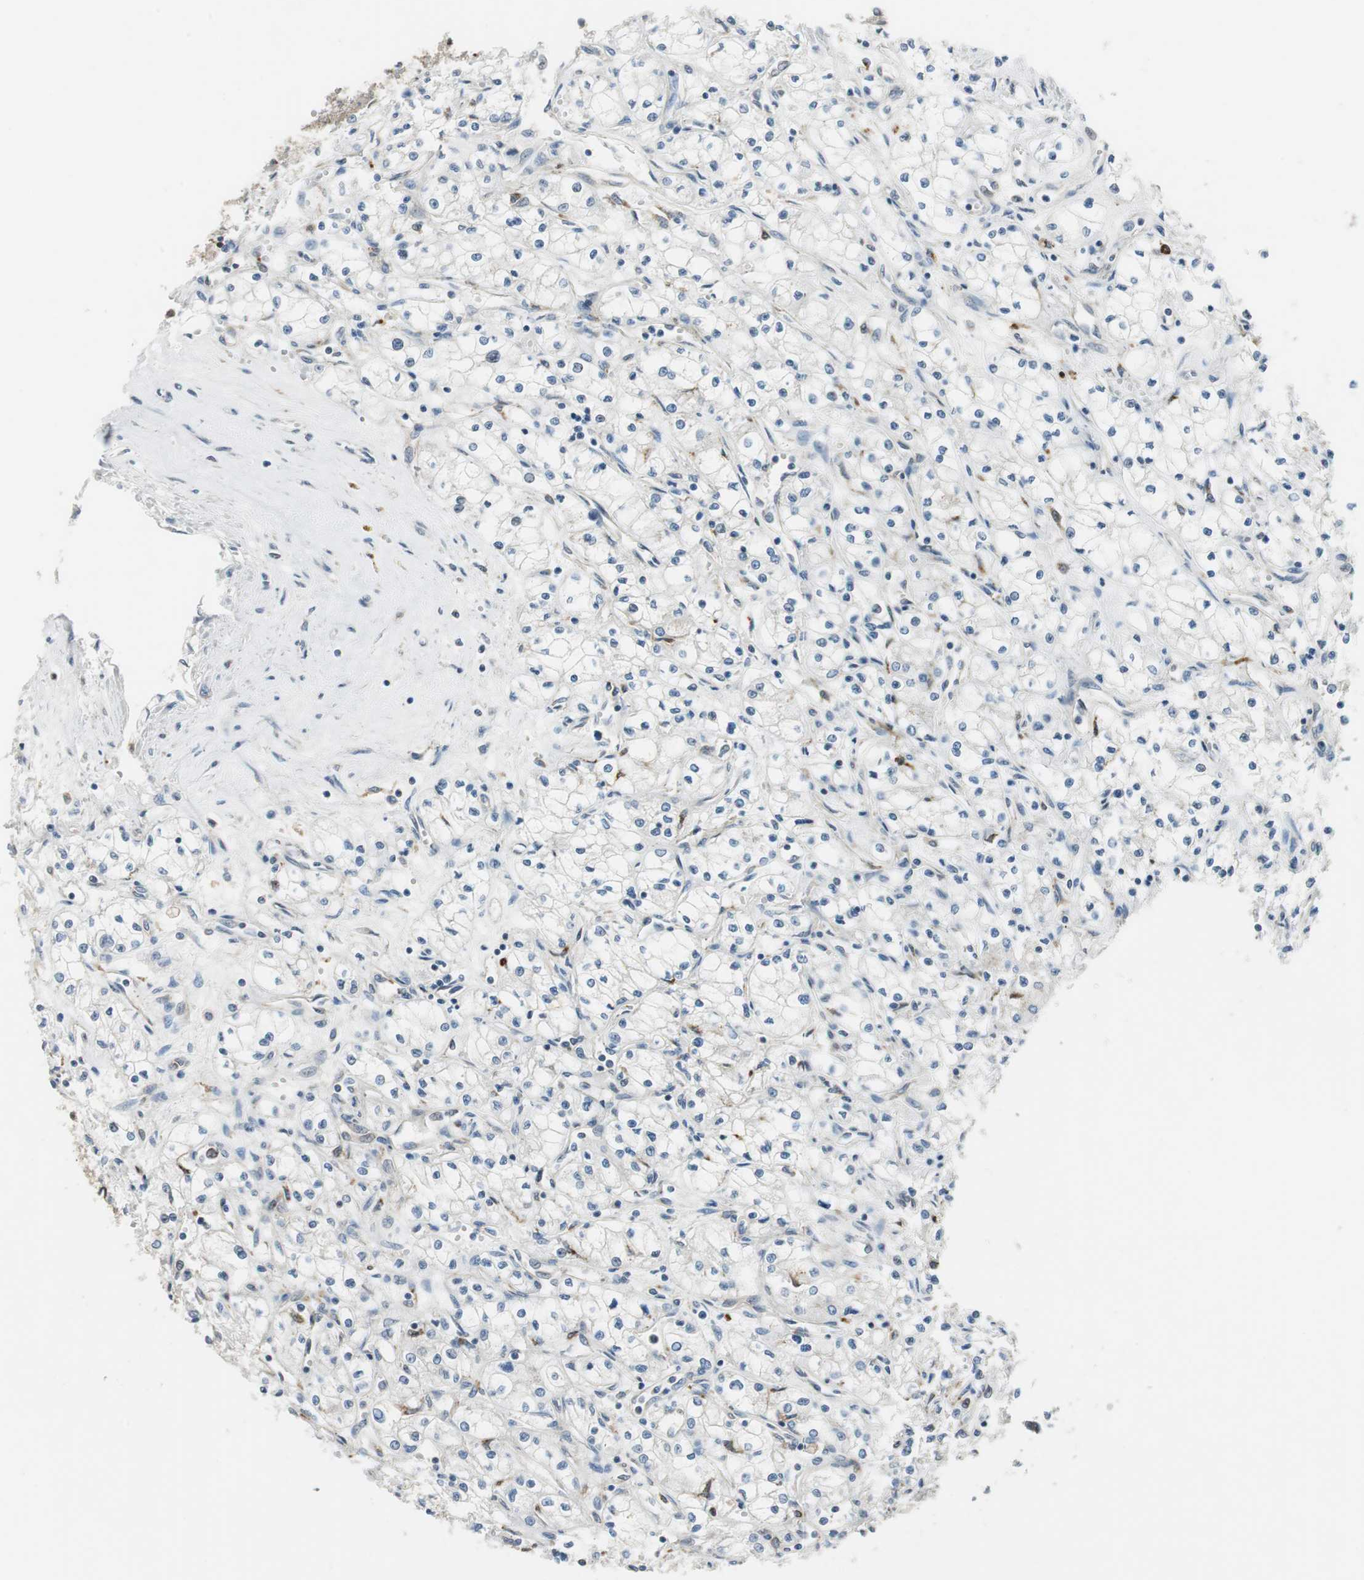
{"staining": {"intensity": "negative", "quantity": "none", "location": "none"}, "tissue": "renal cancer", "cell_type": "Tumor cells", "image_type": "cancer", "snomed": [{"axis": "morphology", "description": "Normal tissue, NOS"}, {"axis": "morphology", "description": "Adenocarcinoma, NOS"}, {"axis": "topography", "description": "Kidney"}], "caption": "Tumor cells are negative for brown protein staining in renal adenocarcinoma. (Immunohistochemistry, brightfield microscopy, high magnification).", "gene": "NCK1", "patient": {"sex": "male", "age": 59}}